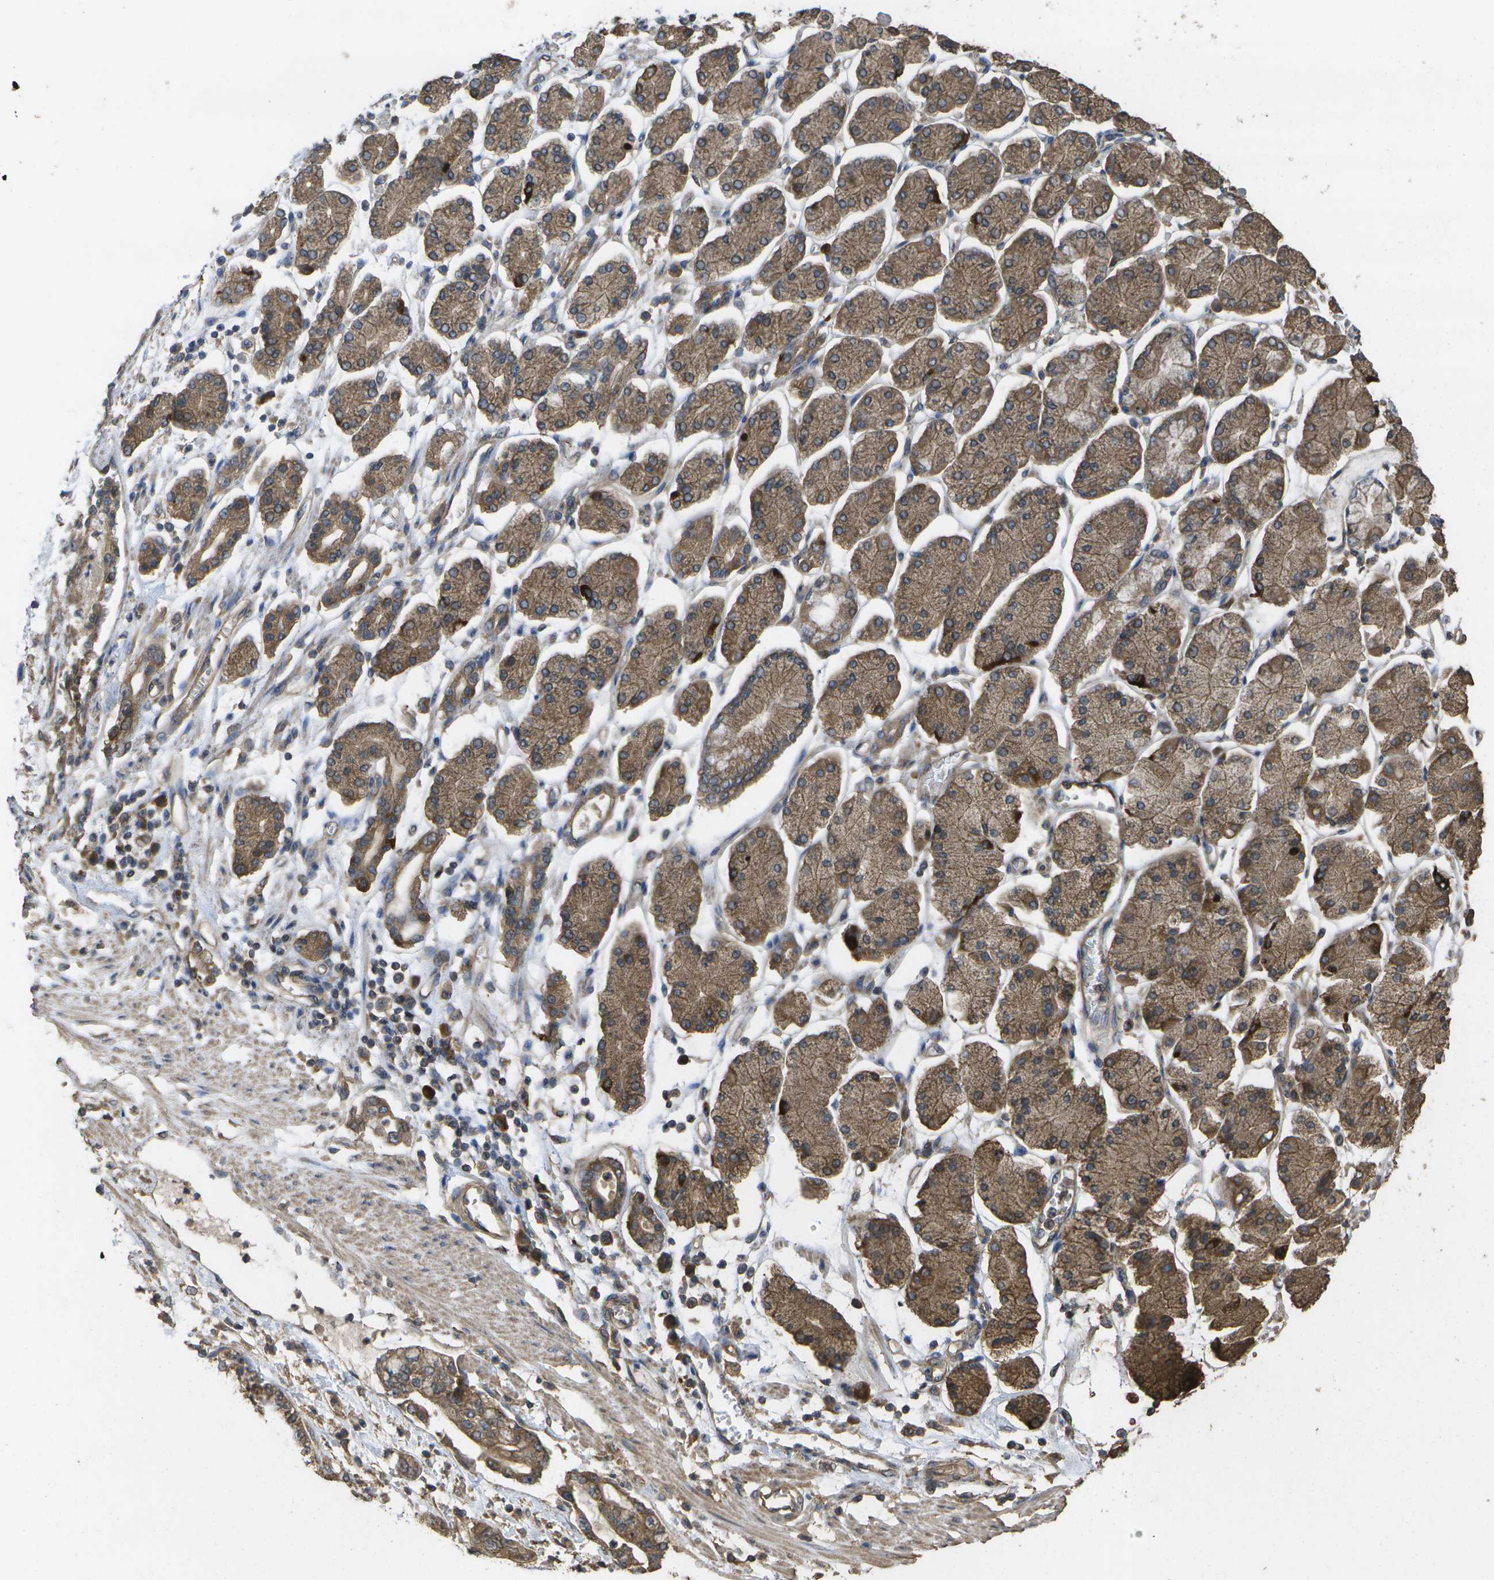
{"staining": {"intensity": "moderate", "quantity": ">75%", "location": "cytoplasmic/membranous"}, "tissue": "stomach cancer", "cell_type": "Tumor cells", "image_type": "cancer", "snomed": [{"axis": "morphology", "description": "Adenocarcinoma, NOS"}, {"axis": "topography", "description": "Stomach"}], "caption": "Protein staining of stomach cancer (adenocarcinoma) tissue reveals moderate cytoplasmic/membranous expression in approximately >75% of tumor cells. (IHC, brightfield microscopy, high magnification).", "gene": "SACS", "patient": {"sex": "male", "age": 76}}